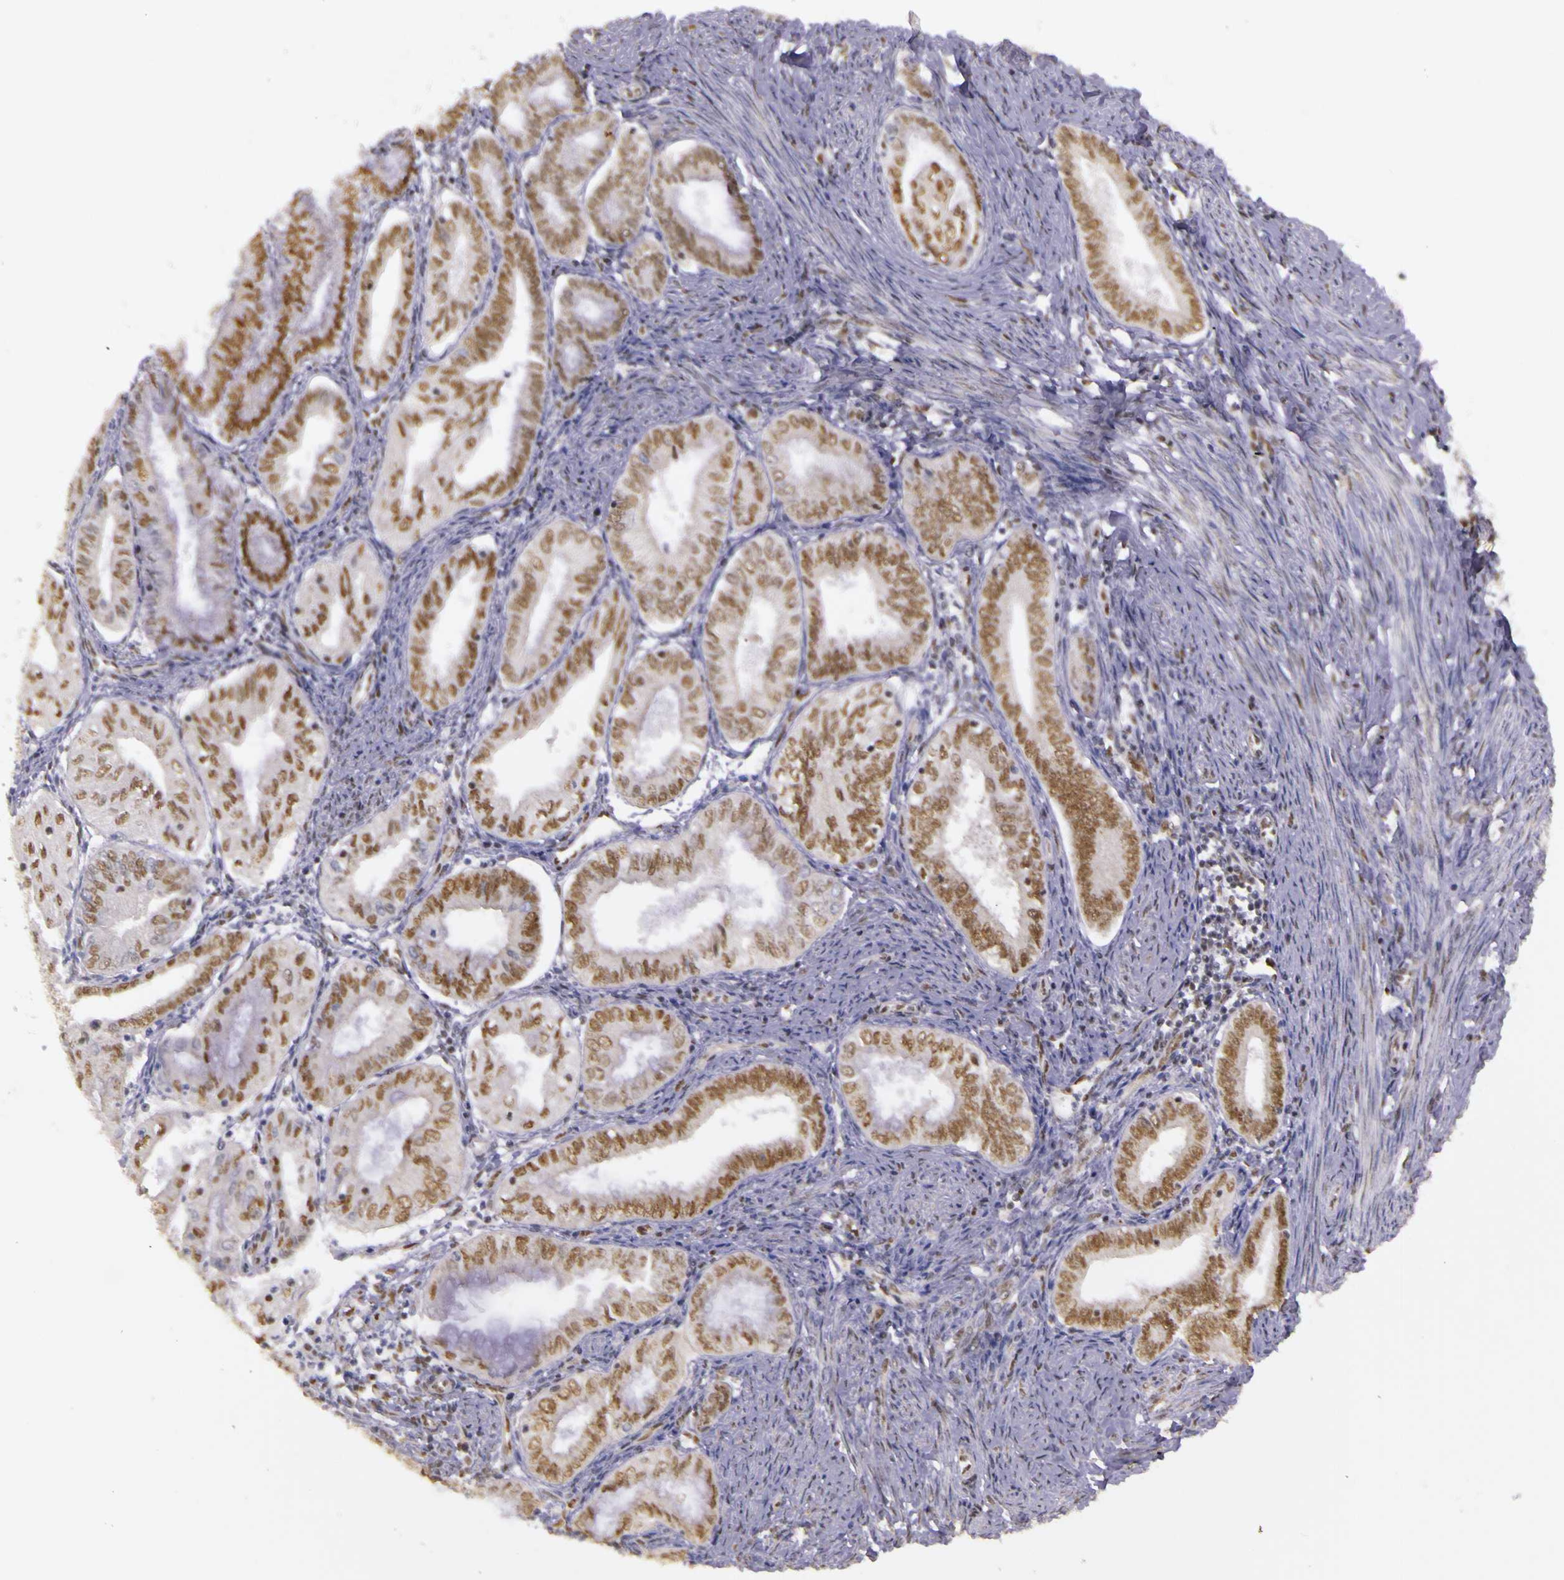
{"staining": {"intensity": "moderate", "quantity": ">75%", "location": "nuclear"}, "tissue": "endometrial cancer", "cell_type": "Tumor cells", "image_type": "cancer", "snomed": [{"axis": "morphology", "description": "Adenocarcinoma, NOS"}, {"axis": "topography", "description": "Endometrium"}], "caption": "A micrograph of human endometrial cancer (adenocarcinoma) stained for a protein displays moderate nuclear brown staining in tumor cells.", "gene": "WDR13", "patient": {"sex": "female", "age": 55}}